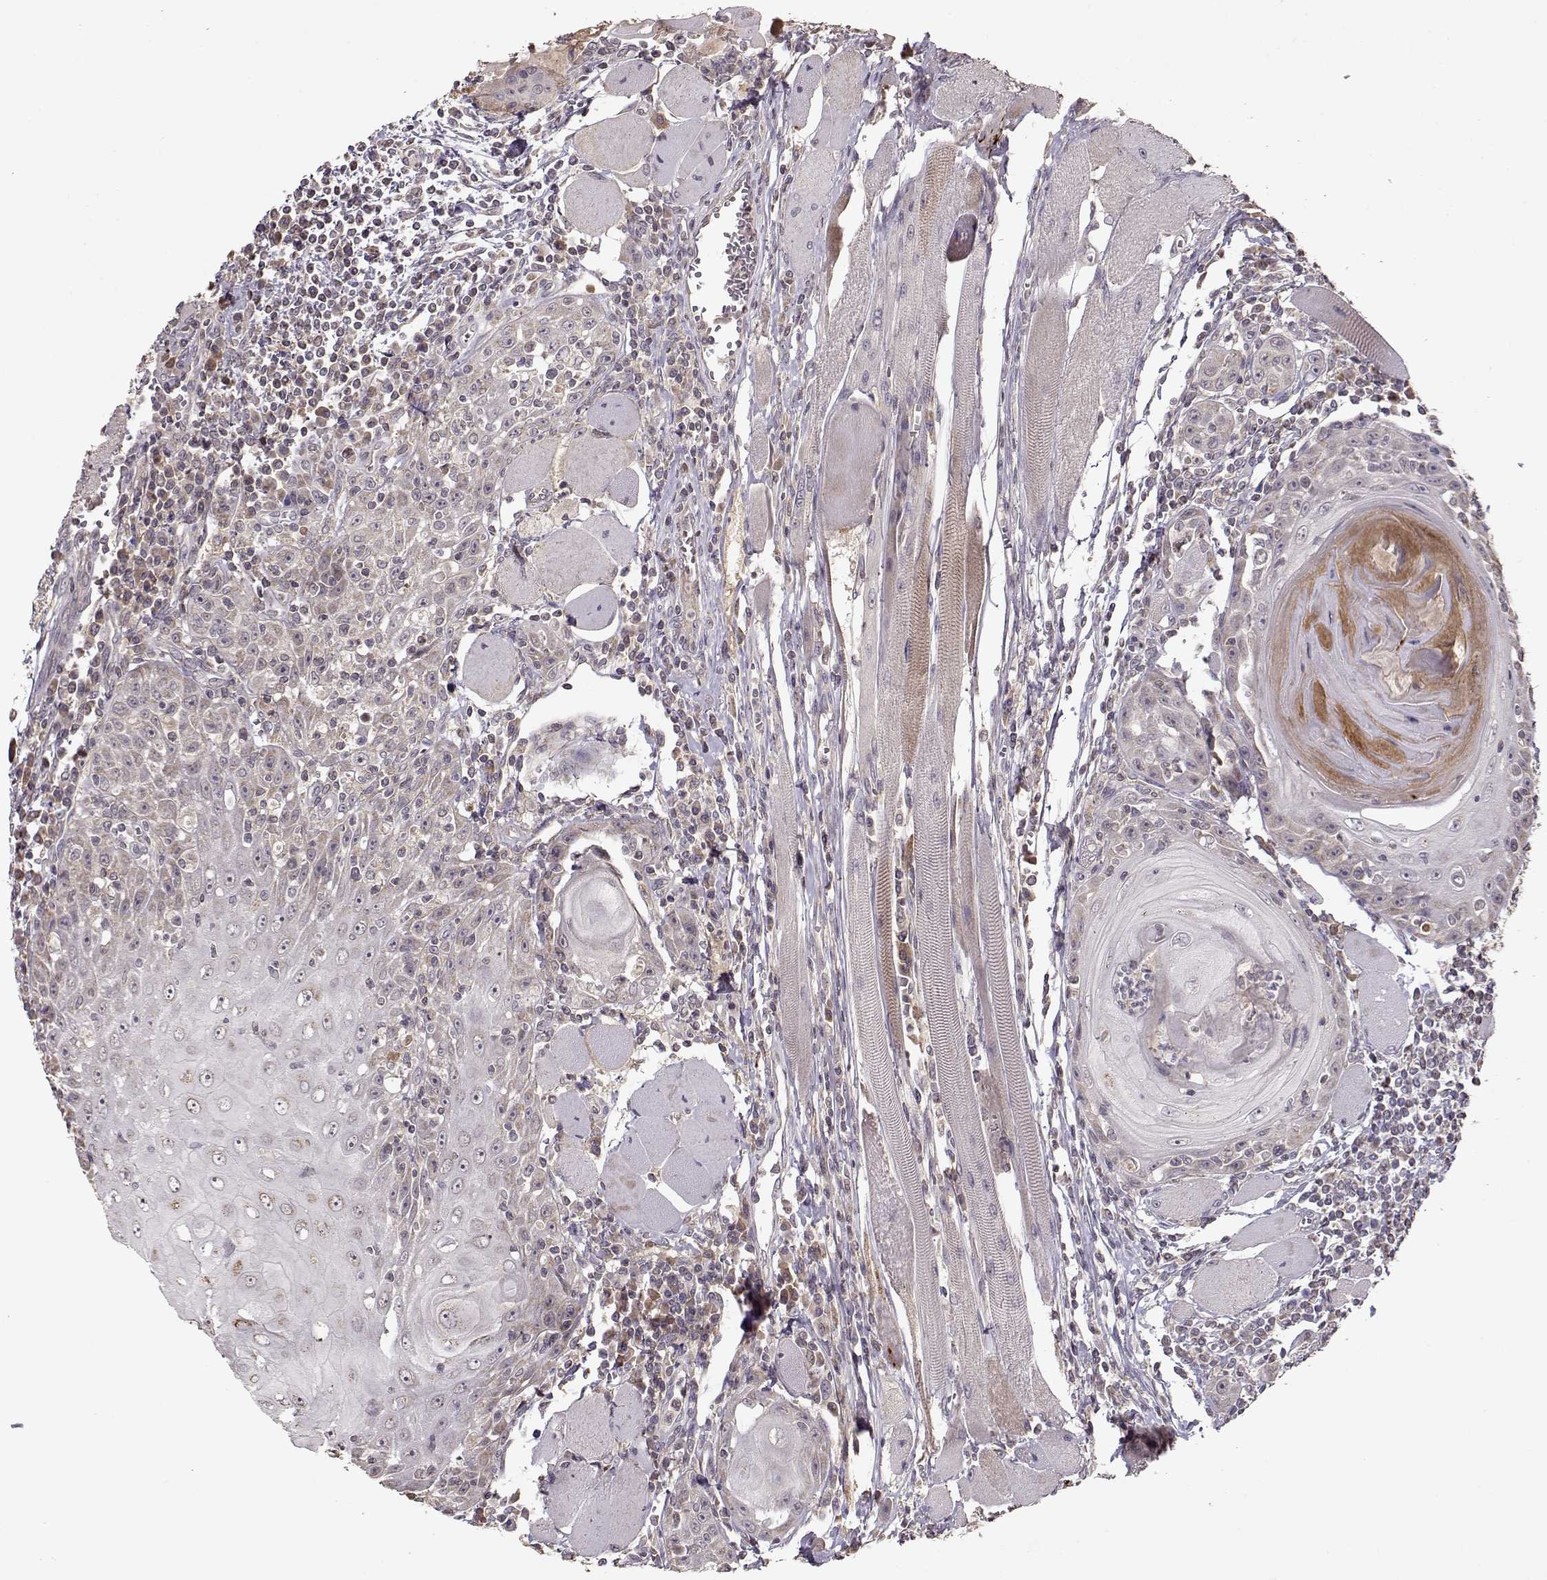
{"staining": {"intensity": "moderate", "quantity": "<25%", "location": "cytoplasmic/membranous"}, "tissue": "head and neck cancer", "cell_type": "Tumor cells", "image_type": "cancer", "snomed": [{"axis": "morphology", "description": "Normal tissue, NOS"}, {"axis": "morphology", "description": "Squamous cell carcinoma, NOS"}, {"axis": "topography", "description": "Oral tissue"}, {"axis": "topography", "description": "Head-Neck"}], "caption": "Protein staining of squamous cell carcinoma (head and neck) tissue reveals moderate cytoplasmic/membranous positivity in about <25% of tumor cells.", "gene": "CMTM3", "patient": {"sex": "male", "age": 52}}